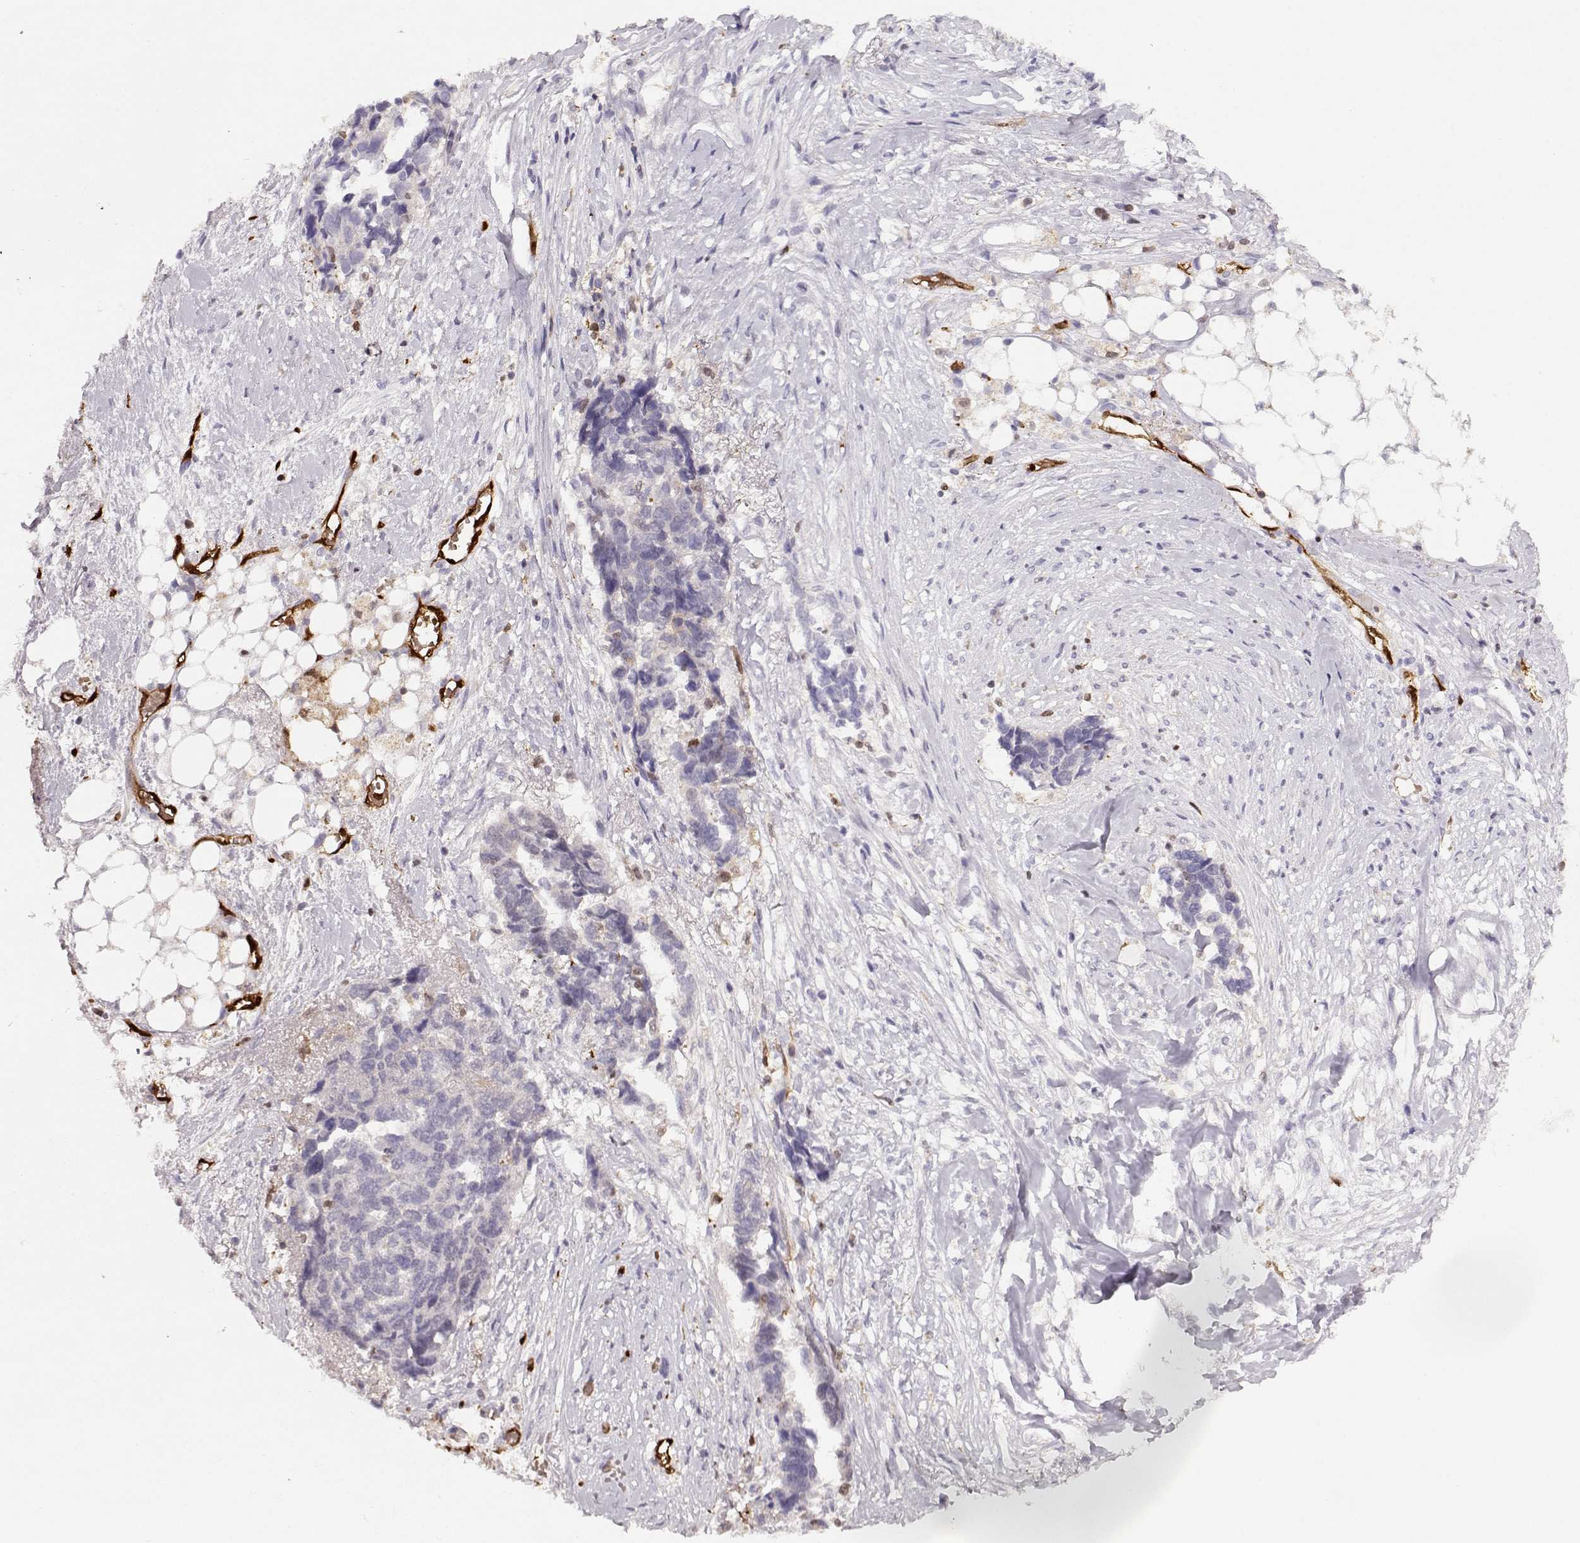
{"staining": {"intensity": "negative", "quantity": "none", "location": "none"}, "tissue": "ovarian cancer", "cell_type": "Tumor cells", "image_type": "cancer", "snomed": [{"axis": "morphology", "description": "Cystadenocarcinoma, serous, NOS"}, {"axis": "topography", "description": "Ovary"}], "caption": "Histopathology image shows no protein expression in tumor cells of ovarian cancer tissue.", "gene": "PNP", "patient": {"sex": "female", "age": 69}}